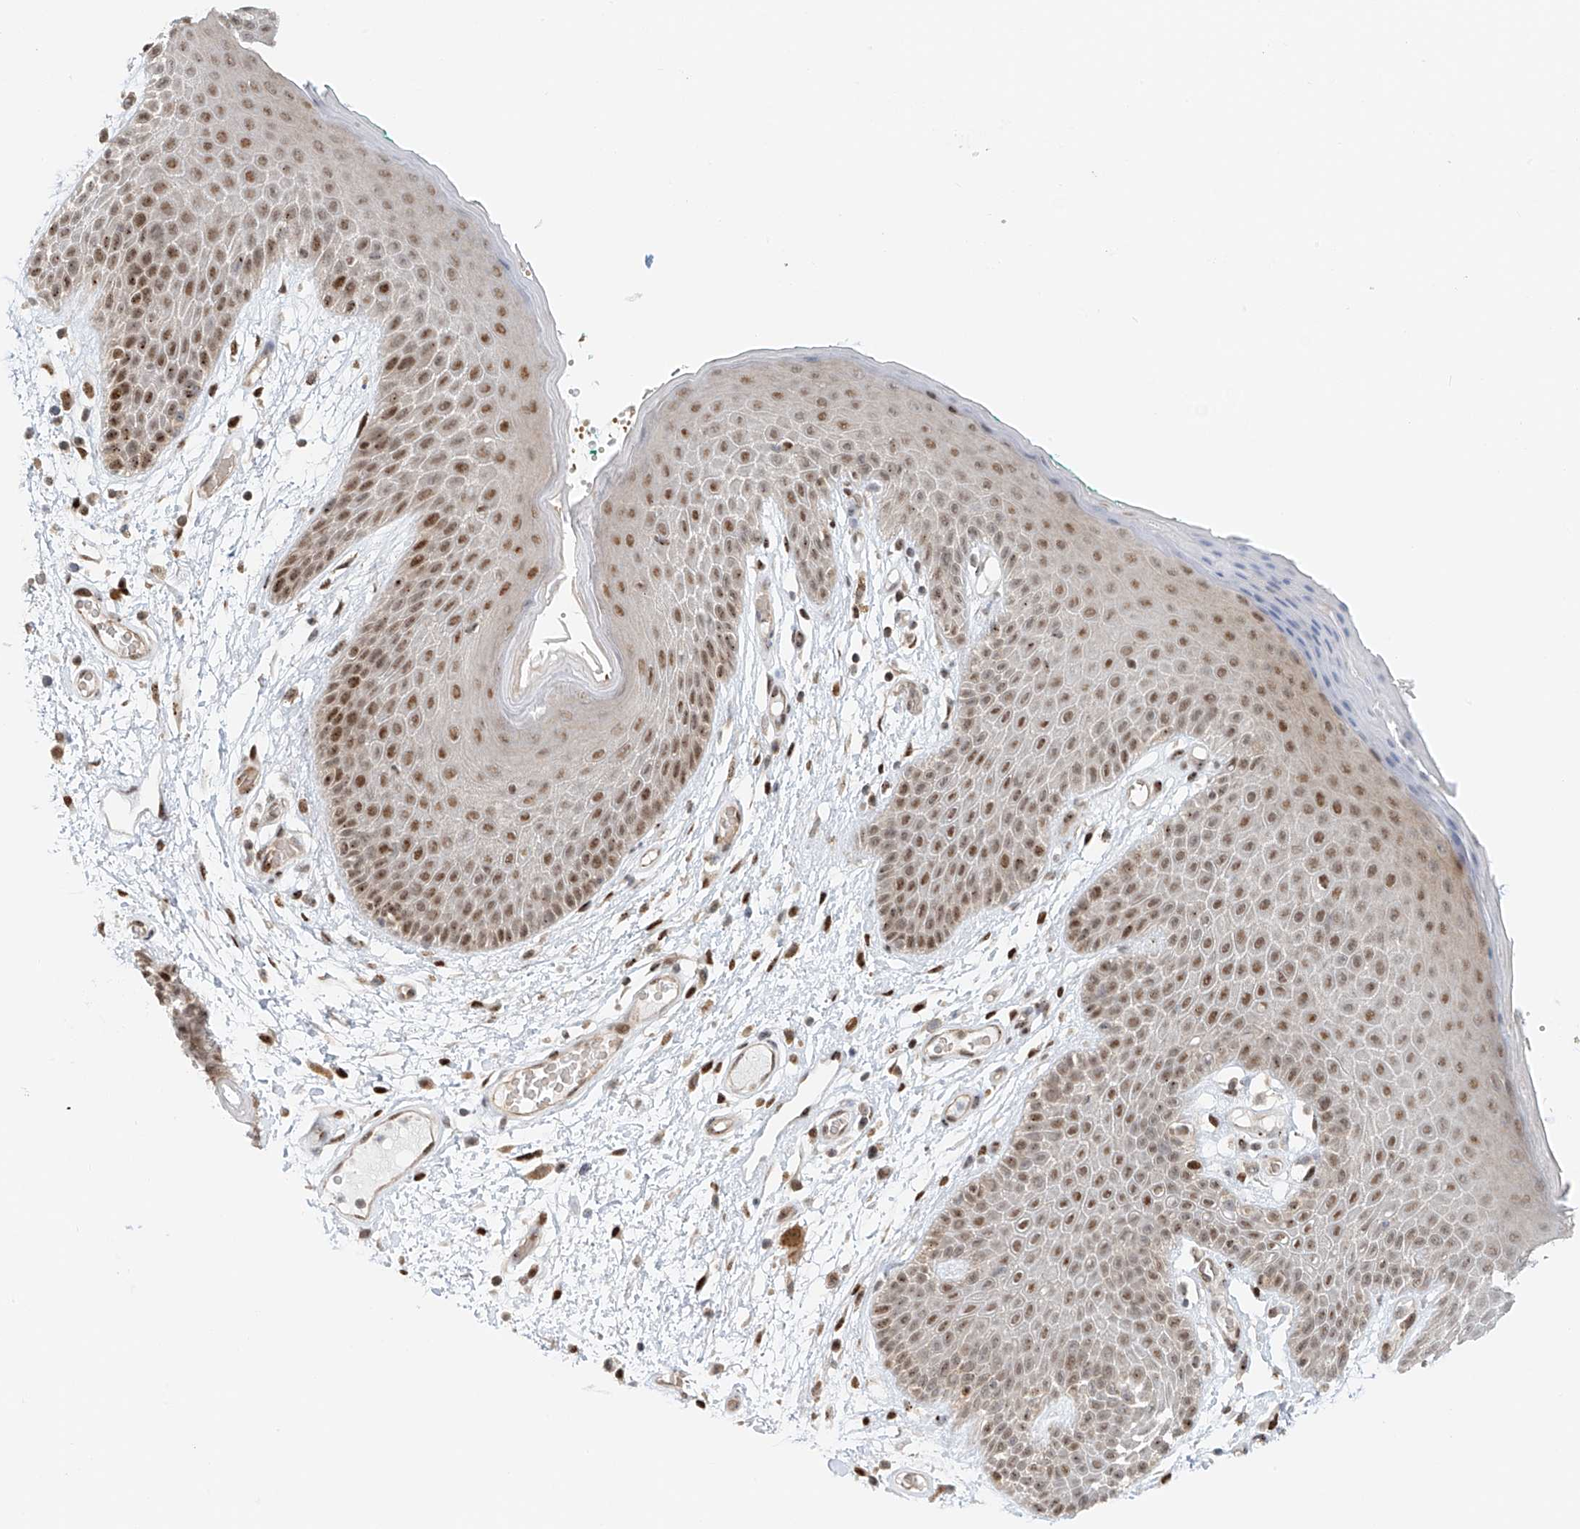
{"staining": {"intensity": "strong", "quantity": "25%-75%", "location": "nuclear"}, "tissue": "skin", "cell_type": "Epidermal cells", "image_type": "normal", "snomed": [{"axis": "morphology", "description": "Normal tissue, NOS"}, {"axis": "topography", "description": "Anal"}], "caption": "High-magnification brightfield microscopy of unremarkable skin stained with DAB (brown) and counterstained with hematoxylin (blue). epidermal cells exhibit strong nuclear staining is appreciated in approximately25%-75% of cells.", "gene": "ZNF514", "patient": {"sex": "male", "age": 74}}